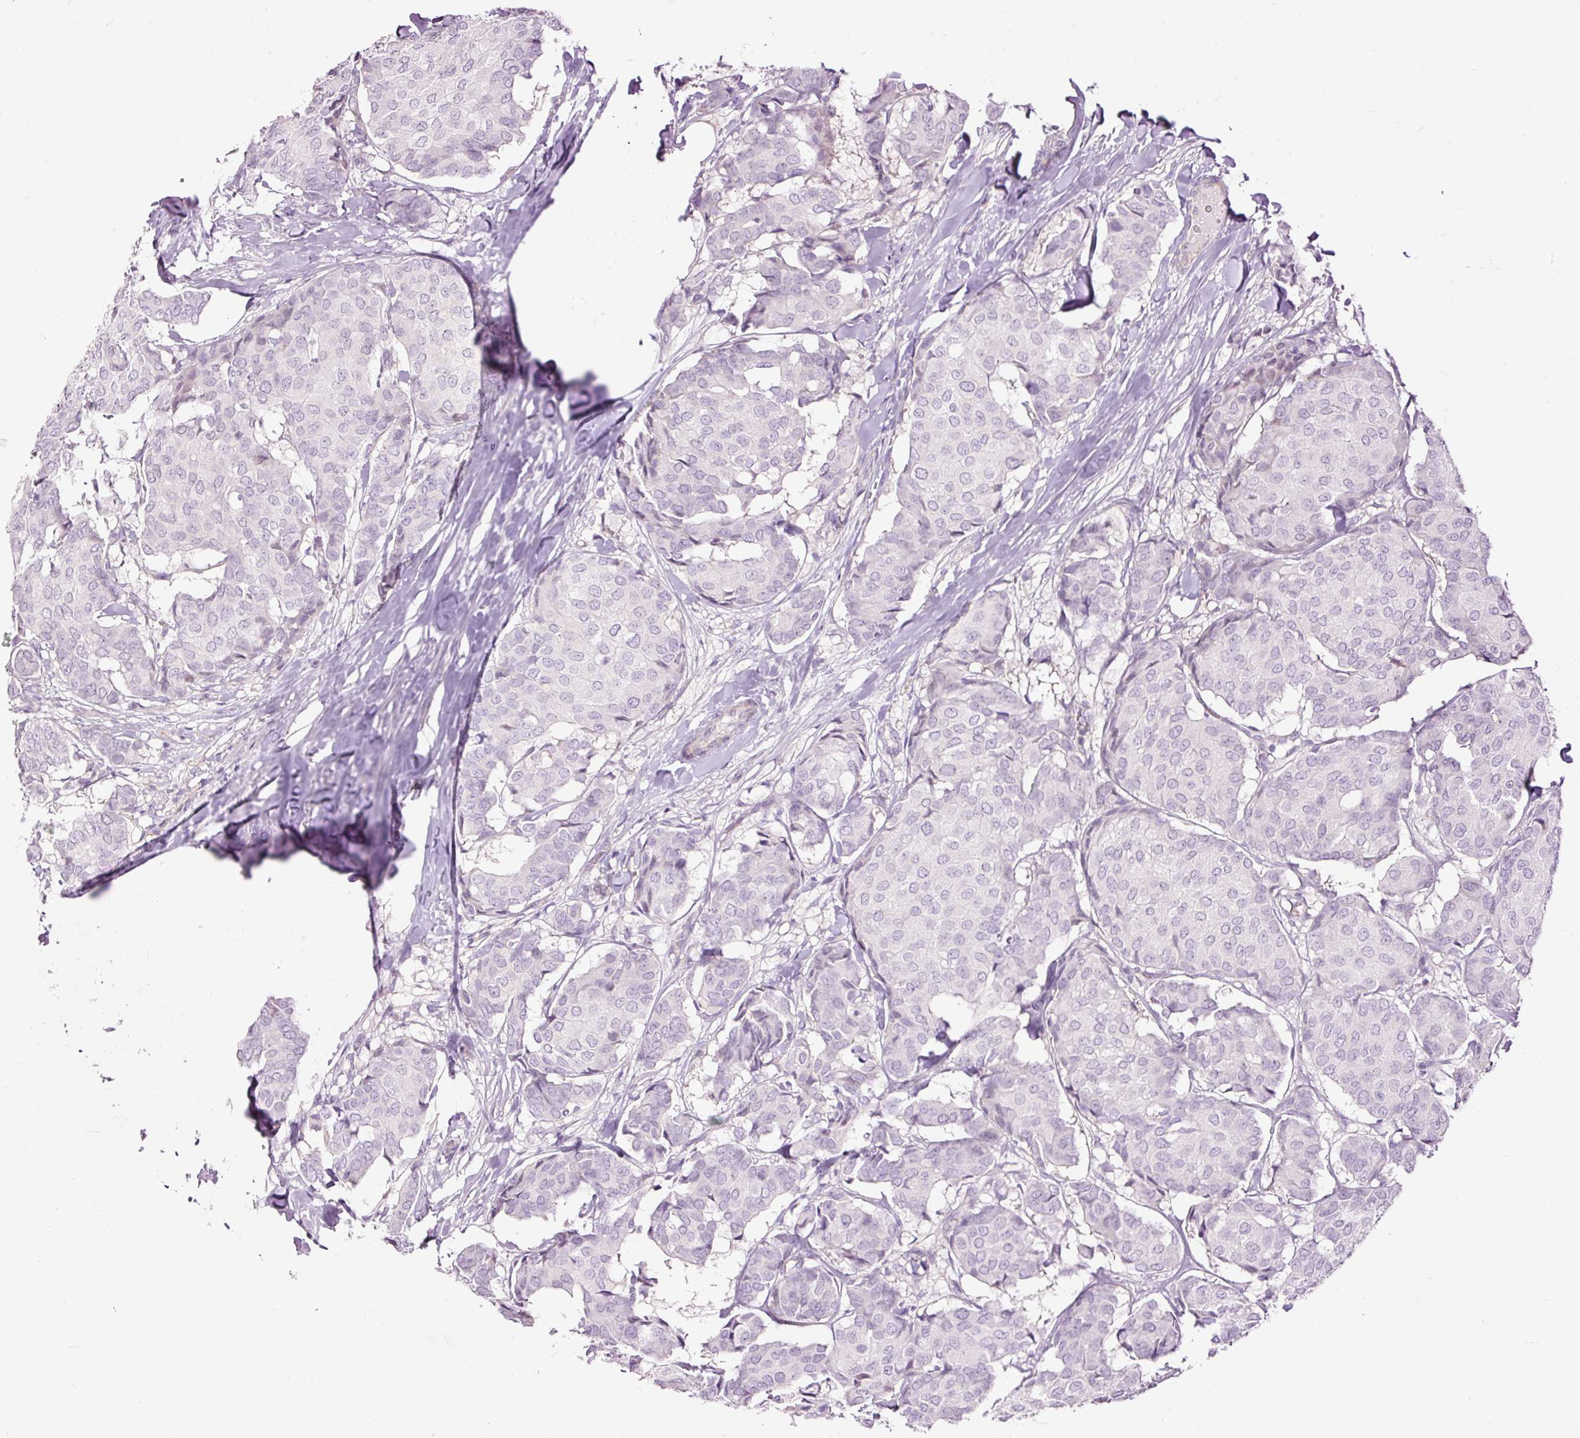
{"staining": {"intensity": "negative", "quantity": "none", "location": "none"}, "tissue": "breast cancer", "cell_type": "Tumor cells", "image_type": "cancer", "snomed": [{"axis": "morphology", "description": "Duct carcinoma"}, {"axis": "topography", "description": "Breast"}], "caption": "High magnification brightfield microscopy of intraductal carcinoma (breast) stained with DAB (brown) and counterstained with hematoxylin (blue): tumor cells show no significant expression.", "gene": "FCRL4", "patient": {"sex": "female", "age": 75}}